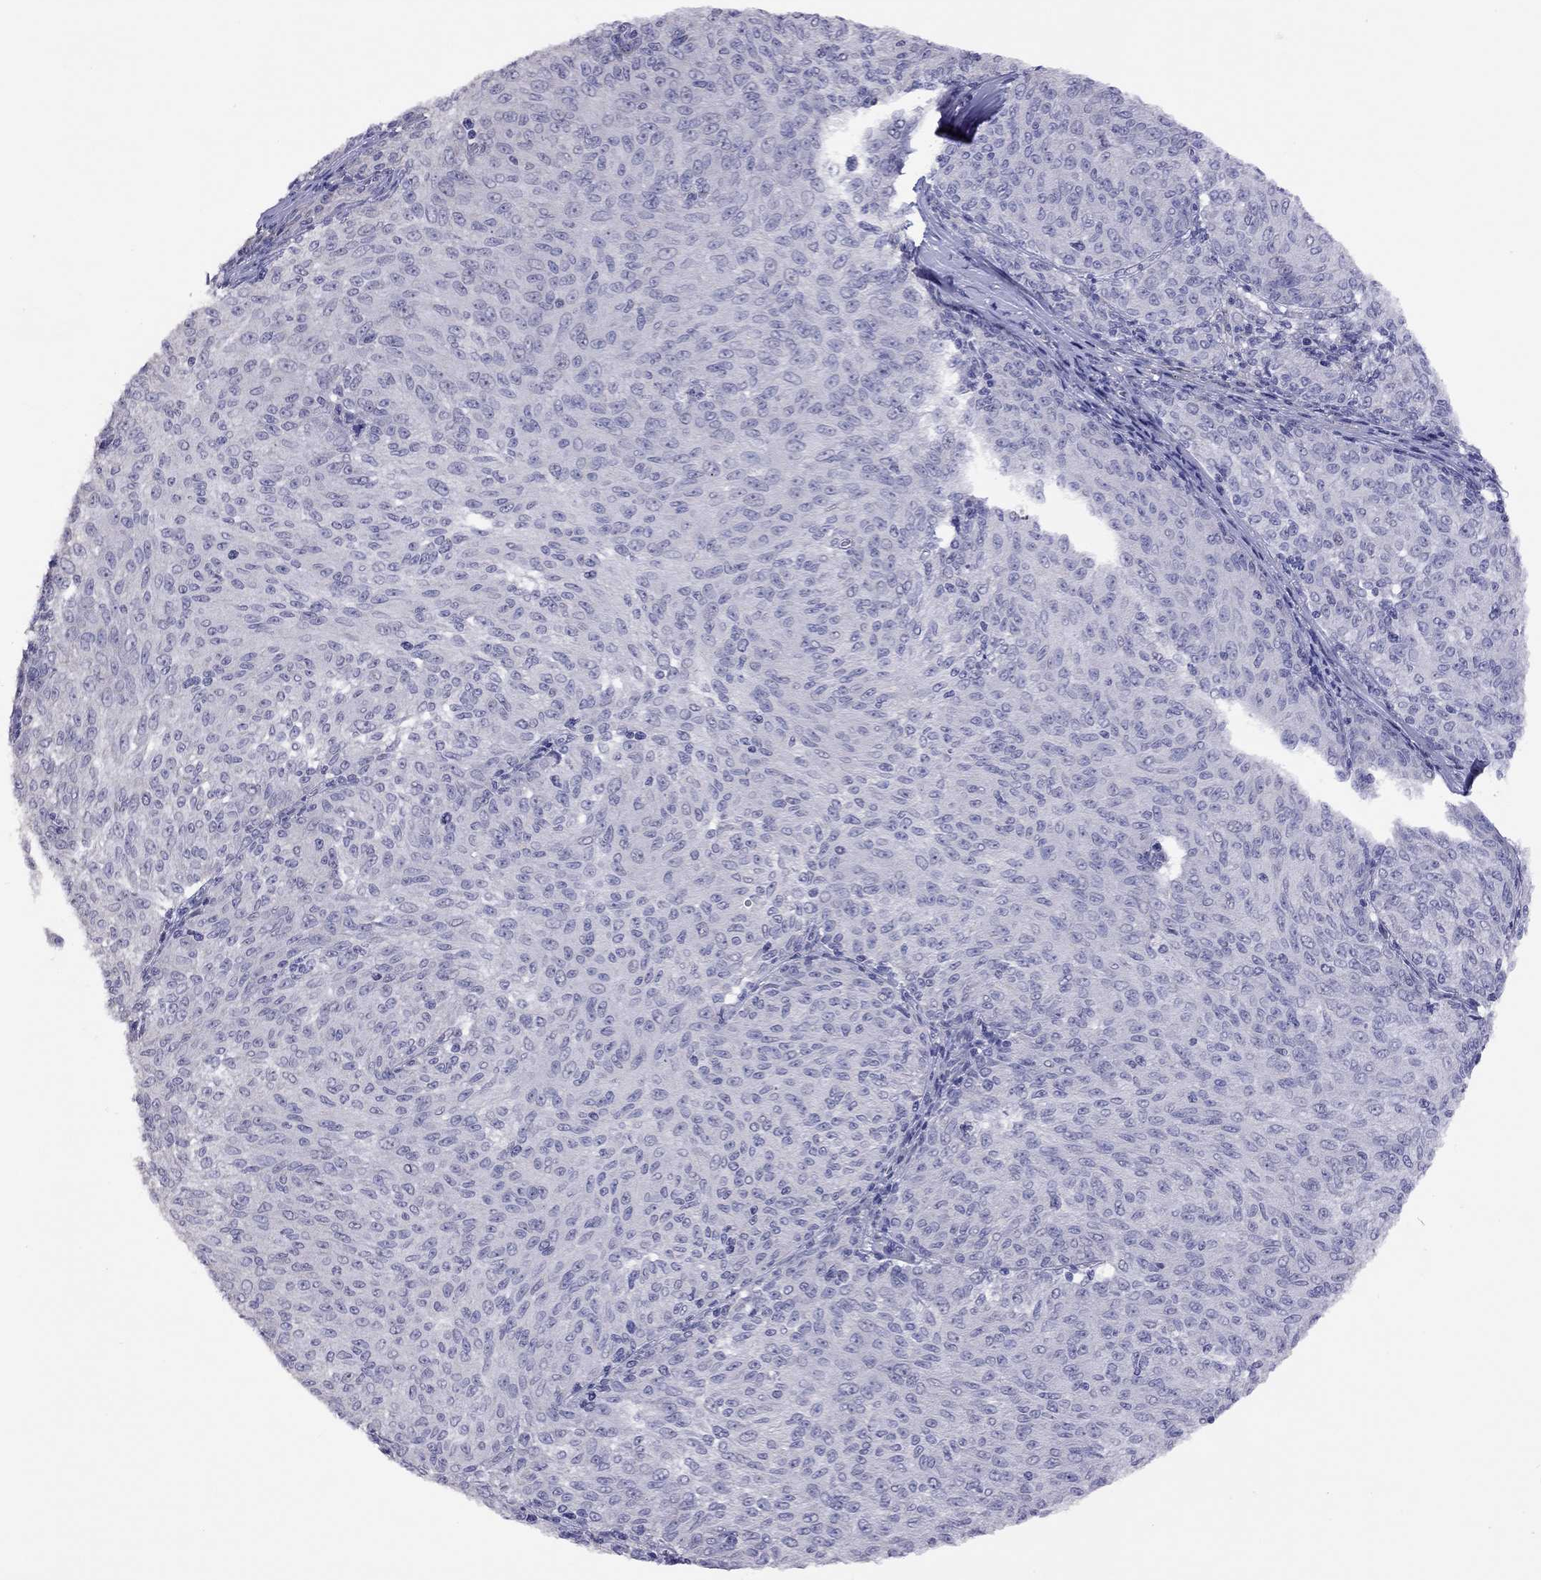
{"staining": {"intensity": "negative", "quantity": "none", "location": "none"}, "tissue": "melanoma", "cell_type": "Tumor cells", "image_type": "cancer", "snomed": [{"axis": "morphology", "description": "Malignant melanoma, NOS"}, {"axis": "topography", "description": "Skin"}], "caption": "High magnification brightfield microscopy of malignant melanoma stained with DAB (3,3'-diaminobenzidine) (brown) and counterstained with hematoxylin (blue): tumor cells show no significant staining.", "gene": "HES5", "patient": {"sex": "female", "age": 72}}